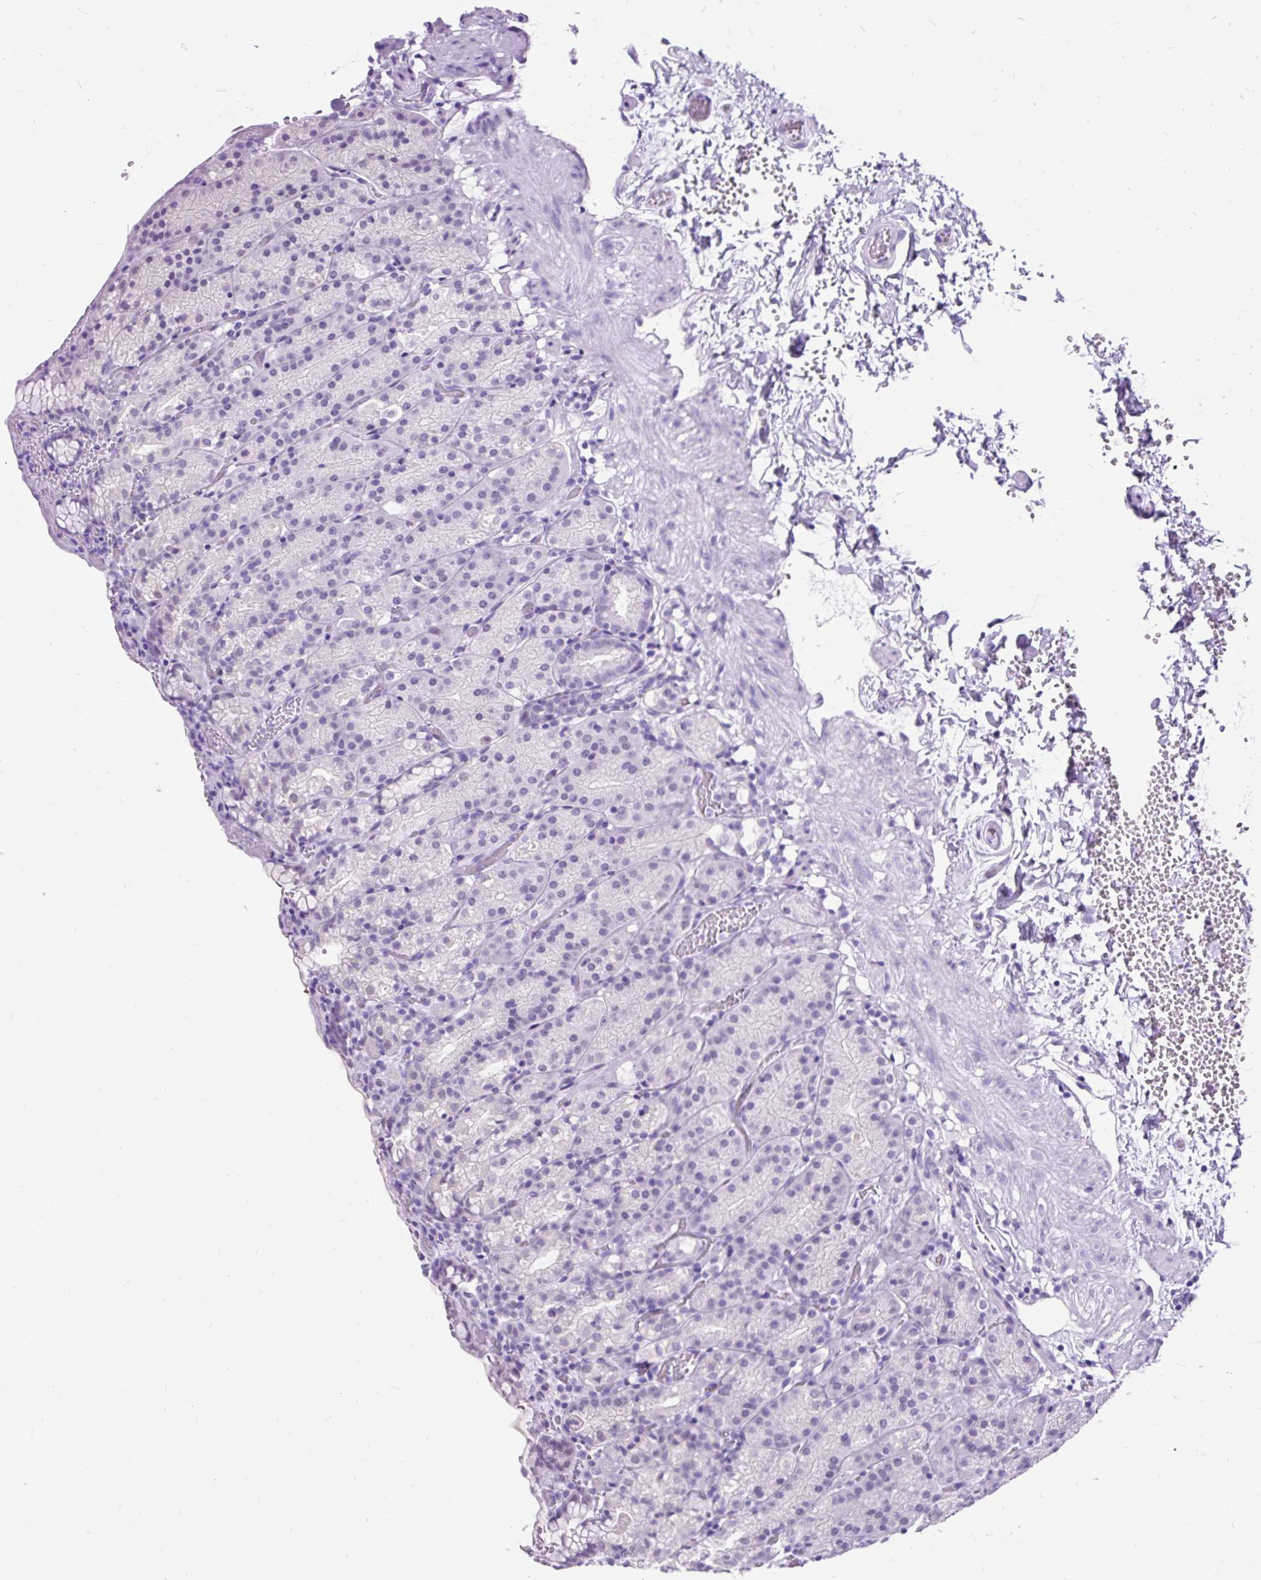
{"staining": {"intensity": "negative", "quantity": "none", "location": "none"}, "tissue": "stomach", "cell_type": "Glandular cells", "image_type": "normal", "snomed": [{"axis": "morphology", "description": "Normal tissue, NOS"}, {"axis": "topography", "description": "Stomach, upper"}], "caption": "Immunohistochemistry of benign human stomach reveals no staining in glandular cells.", "gene": "SCGB1A1", "patient": {"sex": "female", "age": 81}}